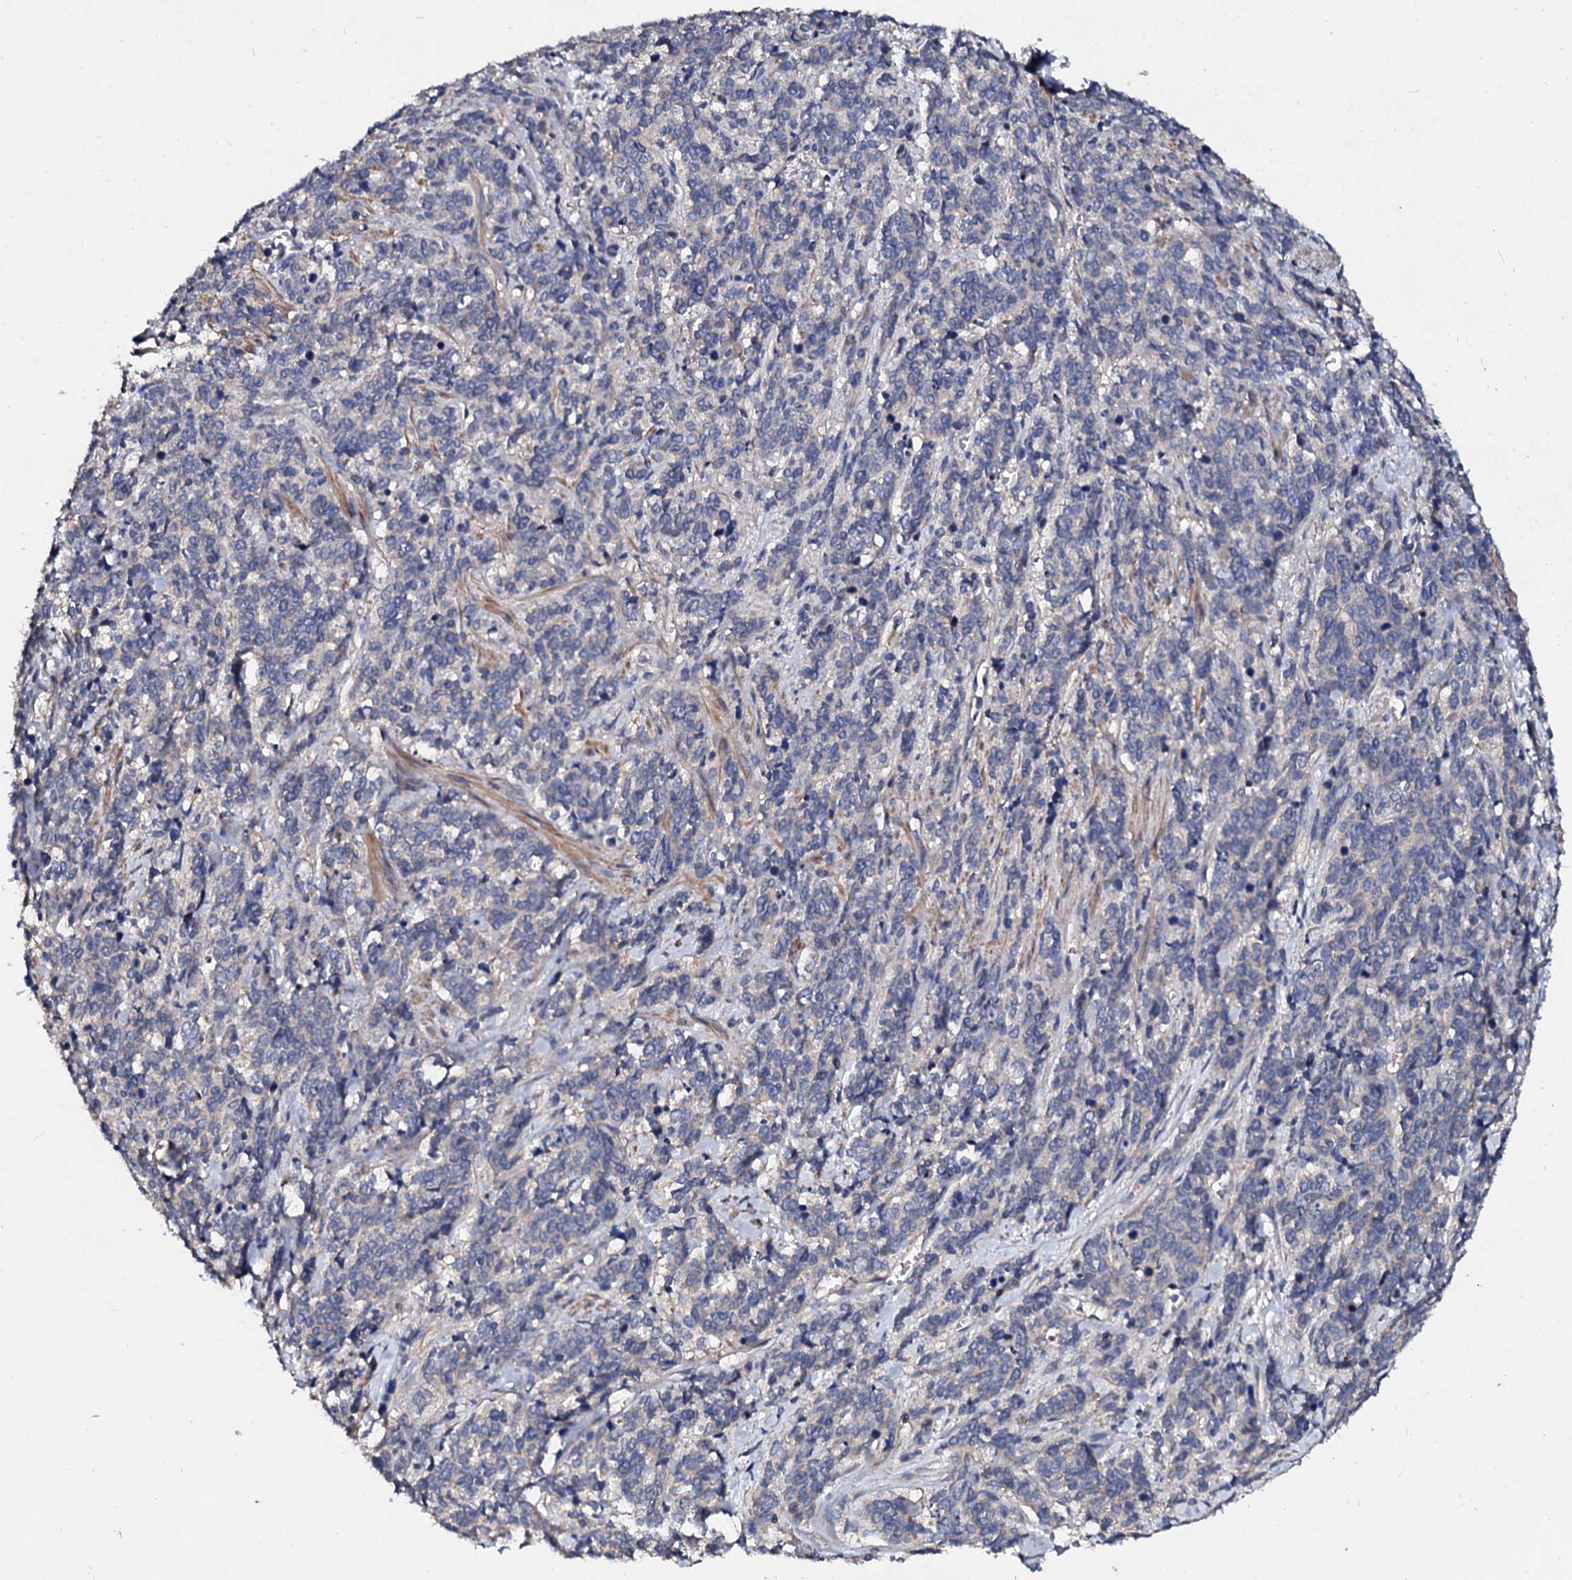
{"staining": {"intensity": "negative", "quantity": "none", "location": "none"}, "tissue": "cervical cancer", "cell_type": "Tumor cells", "image_type": "cancer", "snomed": [{"axis": "morphology", "description": "Squamous cell carcinoma, NOS"}, {"axis": "topography", "description": "Cervix"}], "caption": "Human cervical squamous cell carcinoma stained for a protein using immunohistochemistry reveals no positivity in tumor cells.", "gene": "FIBIN", "patient": {"sex": "female", "age": 60}}